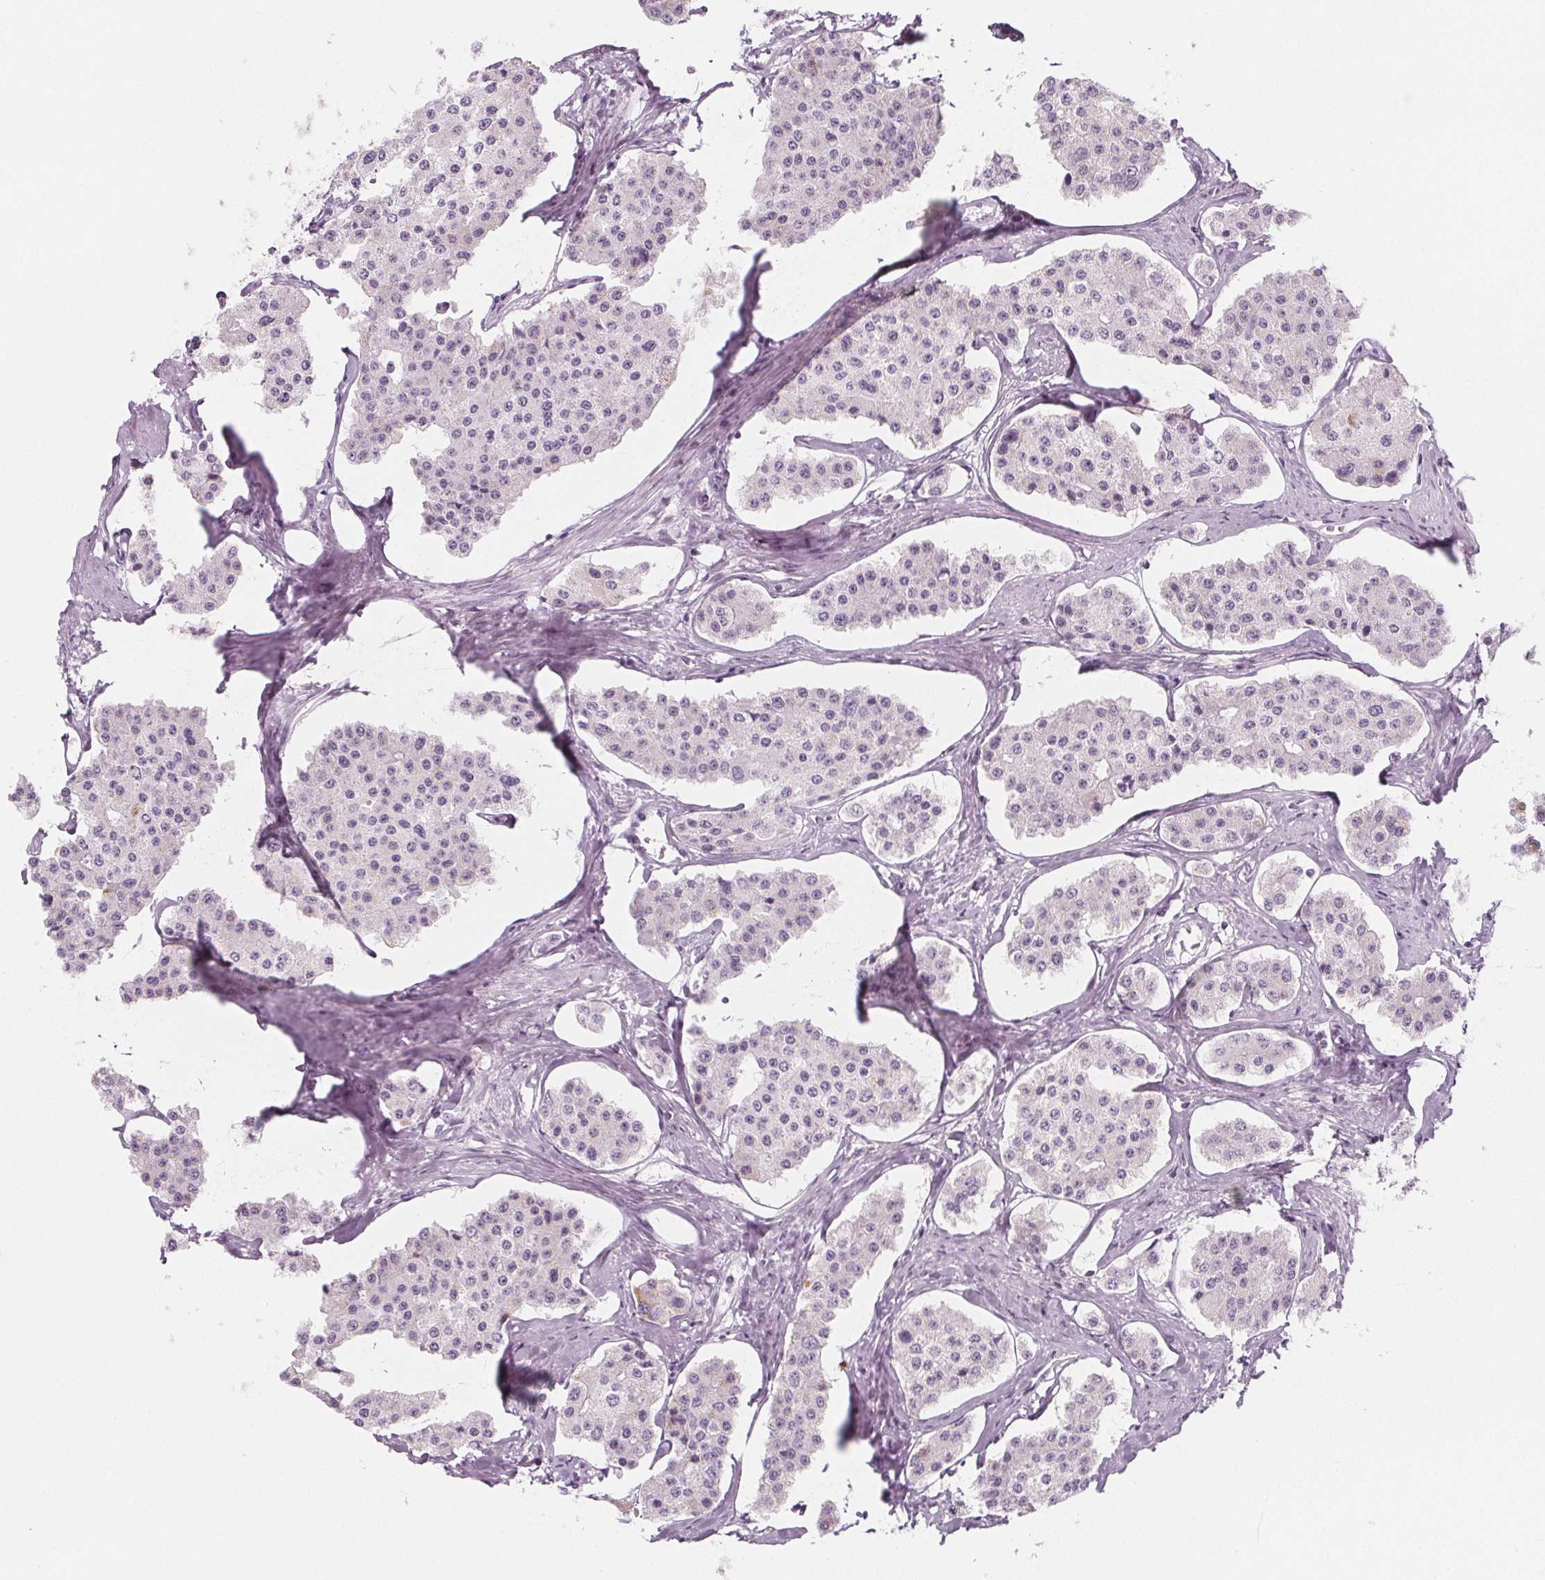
{"staining": {"intensity": "negative", "quantity": "none", "location": "none"}, "tissue": "carcinoid", "cell_type": "Tumor cells", "image_type": "cancer", "snomed": [{"axis": "morphology", "description": "Carcinoid, malignant, NOS"}, {"axis": "topography", "description": "Small intestine"}], "caption": "Carcinoid was stained to show a protein in brown. There is no significant expression in tumor cells.", "gene": "IL17C", "patient": {"sex": "female", "age": 65}}